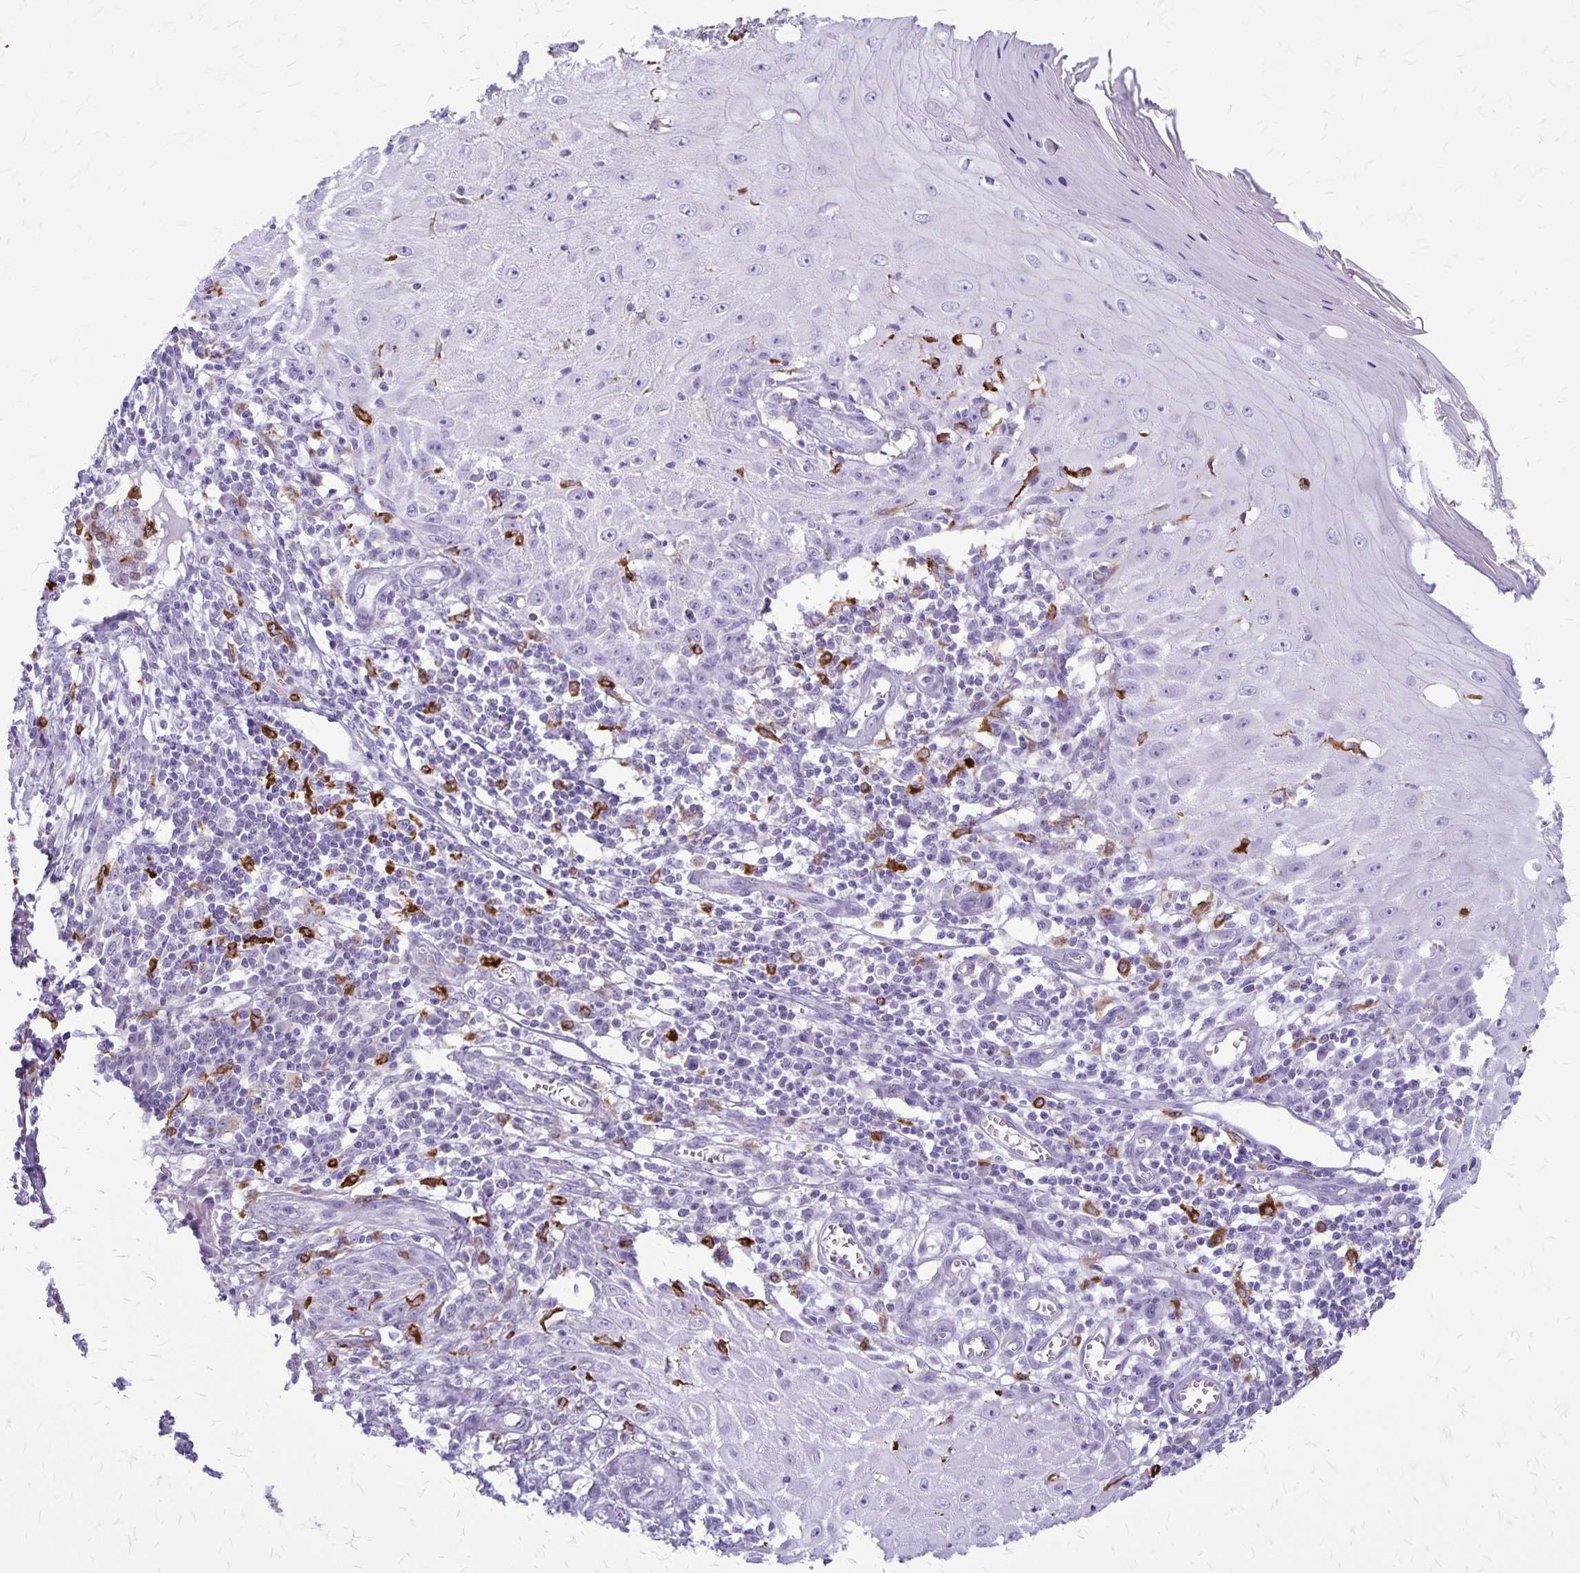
{"staining": {"intensity": "negative", "quantity": "none", "location": "none"}, "tissue": "skin cancer", "cell_type": "Tumor cells", "image_type": "cancer", "snomed": [{"axis": "morphology", "description": "Squamous cell carcinoma, NOS"}, {"axis": "topography", "description": "Skin"}], "caption": "Tumor cells are negative for brown protein staining in squamous cell carcinoma (skin).", "gene": "RTN1", "patient": {"sex": "female", "age": 73}}